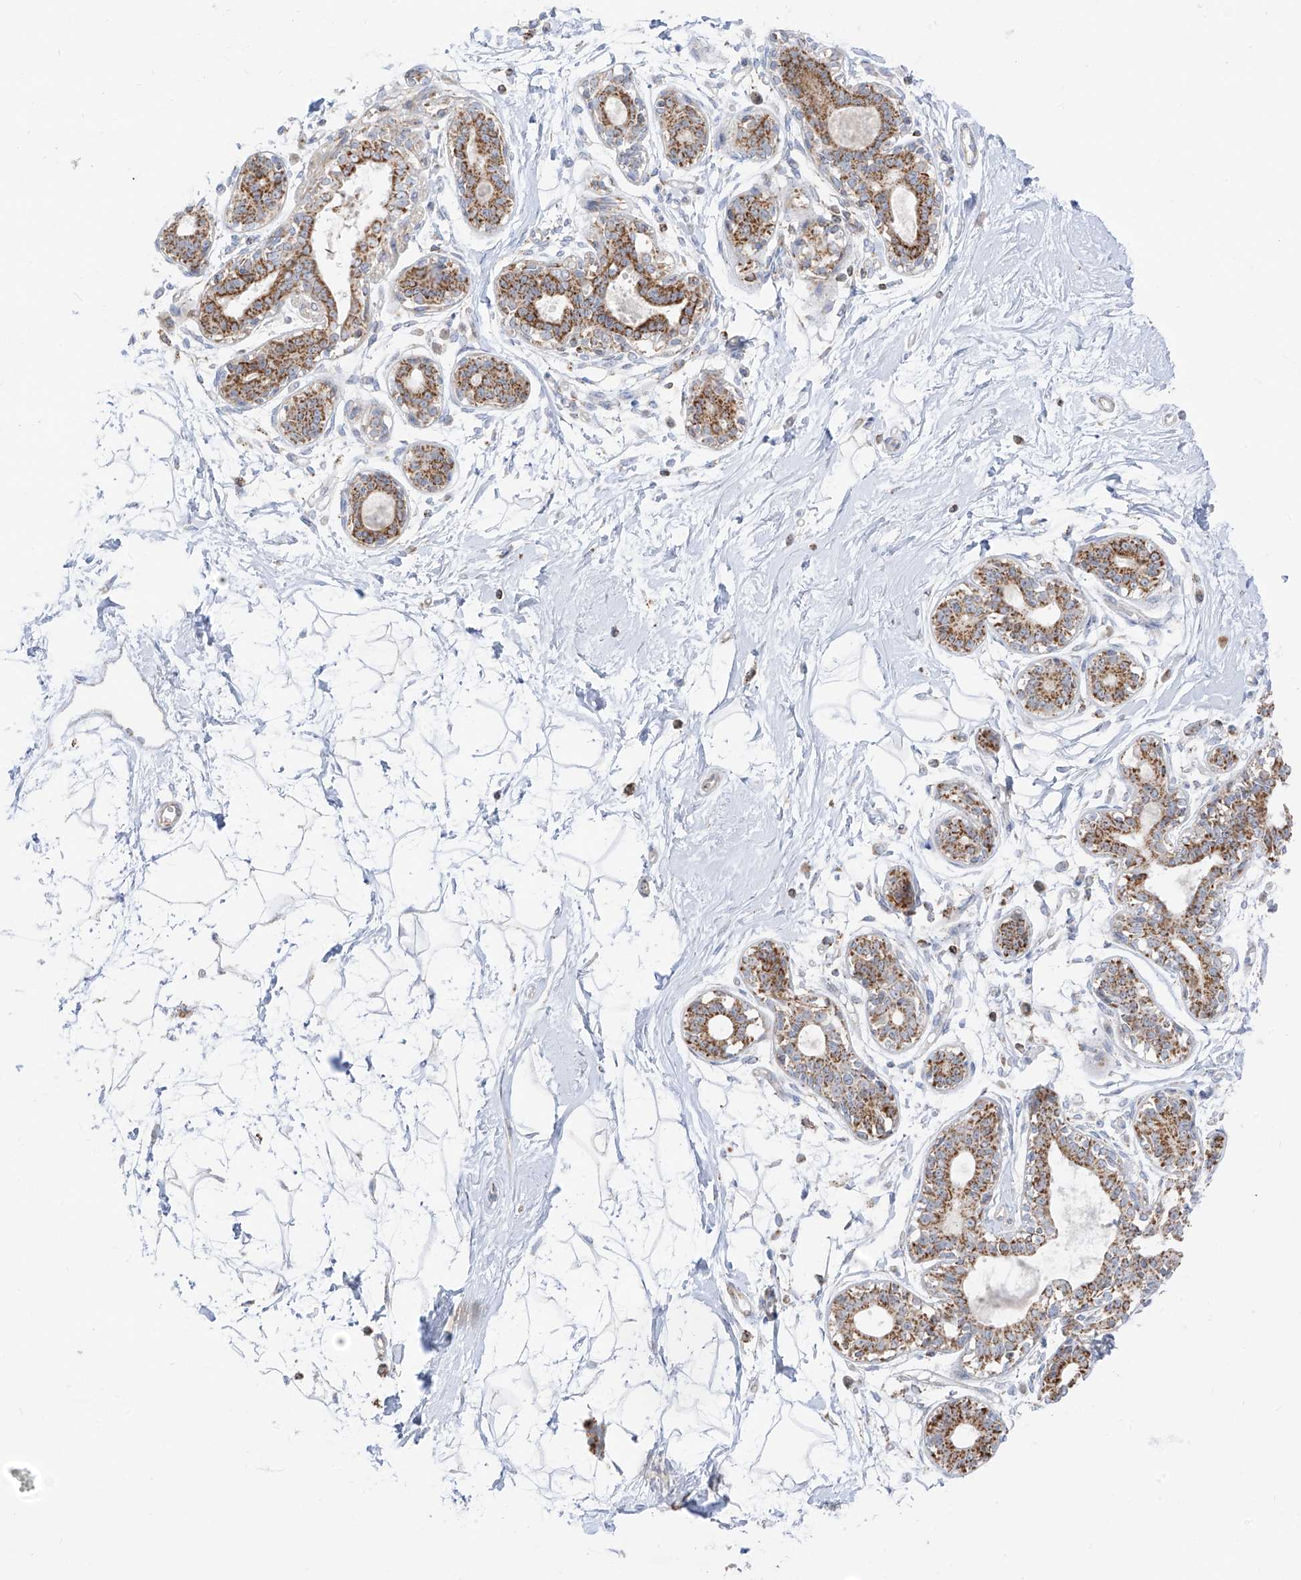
{"staining": {"intensity": "negative", "quantity": "none", "location": "none"}, "tissue": "breast", "cell_type": "Adipocytes", "image_type": "normal", "snomed": [{"axis": "morphology", "description": "Normal tissue, NOS"}, {"axis": "topography", "description": "Breast"}], "caption": "This is a image of immunohistochemistry staining of unremarkable breast, which shows no expression in adipocytes.", "gene": "ETHE1", "patient": {"sex": "female", "age": 45}}